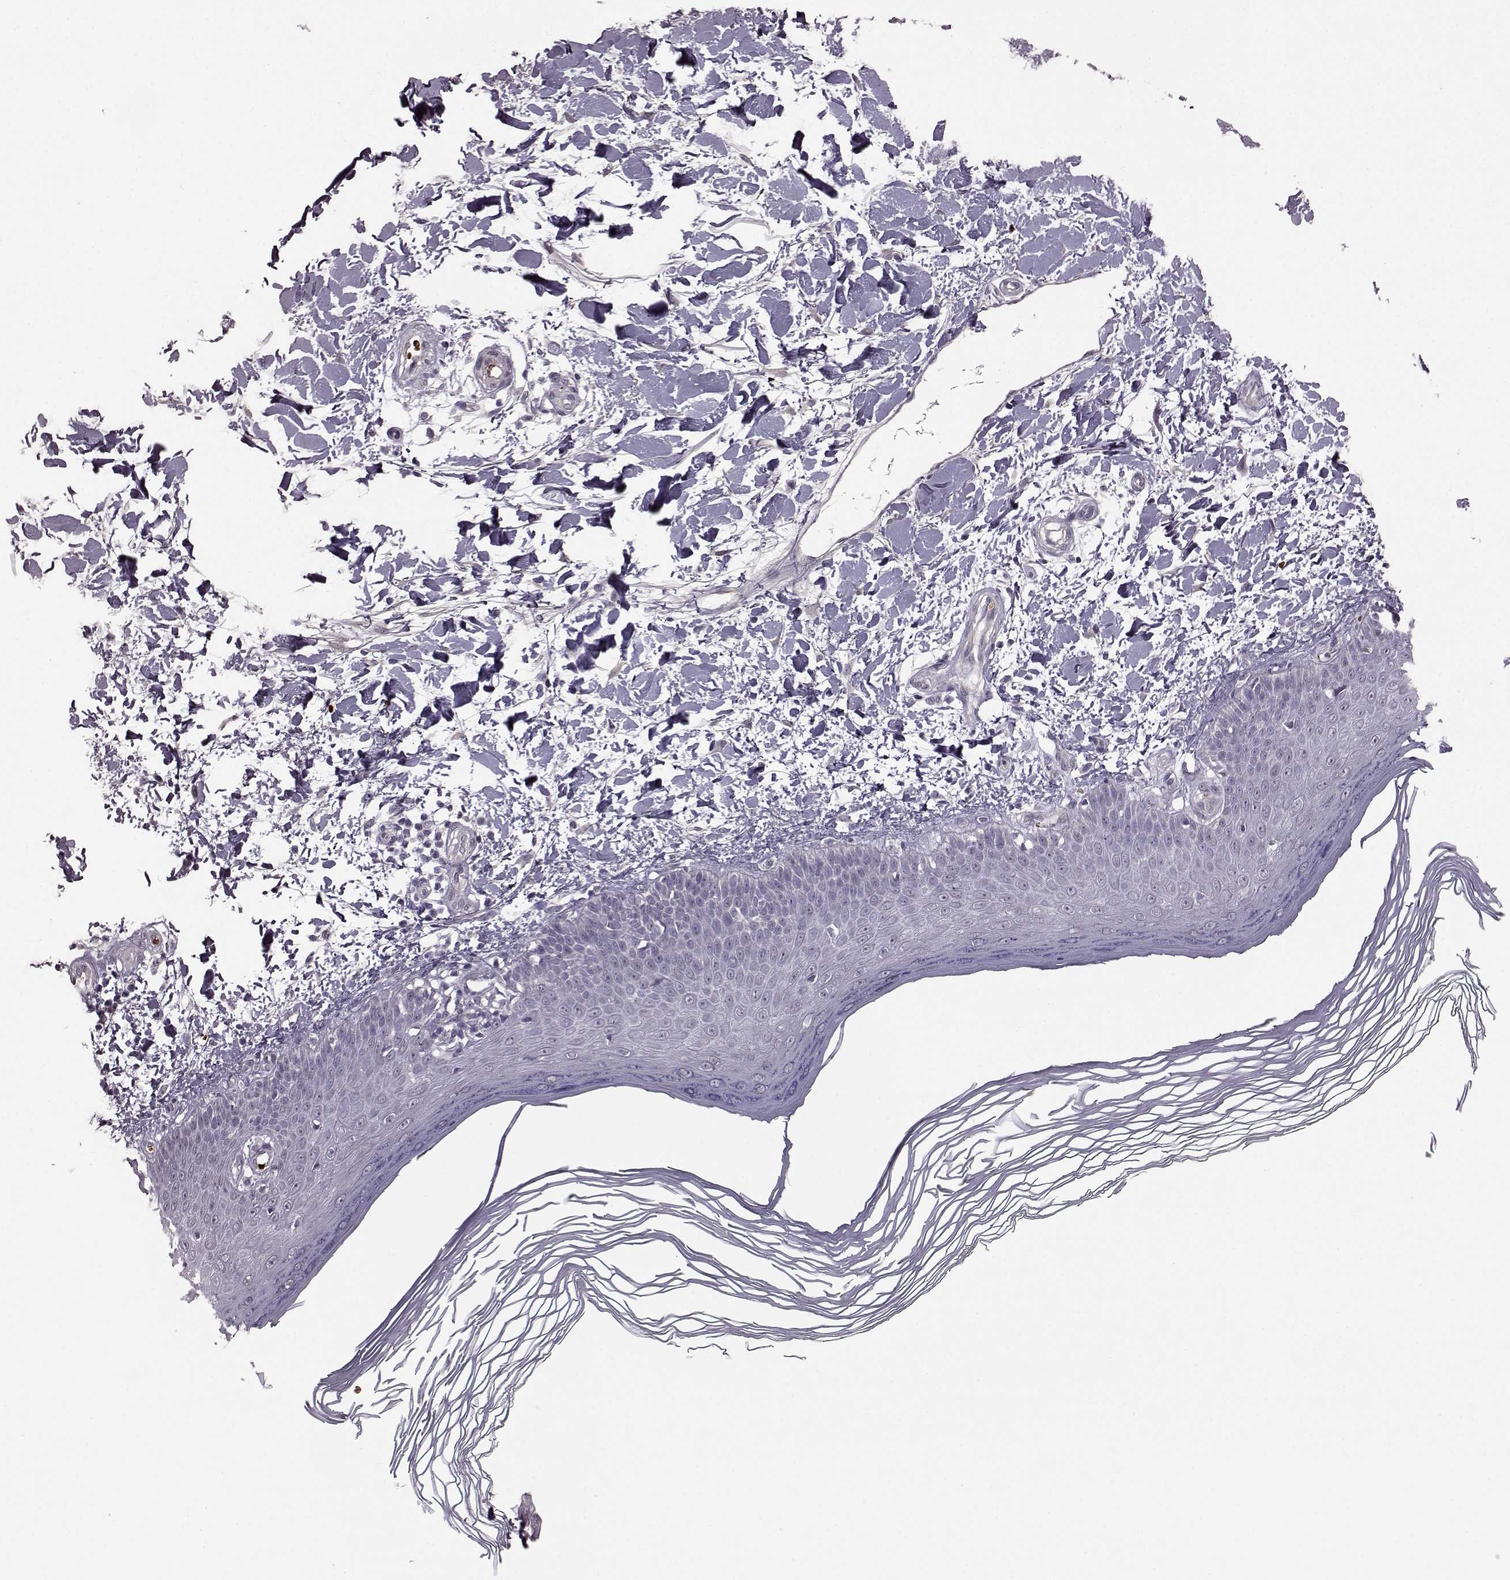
{"staining": {"intensity": "negative", "quantity": "none", "location": "none"}, "tissue": "skin", "cell_type": "Fibroblasts", "image_type": "normal", "snomed": [{"axis": "morphology", "description": "Normal tissue, NOS"}, {"axis": "topography", "description": "Skin"}], "caption": "Immunohistochemistry (IHC) micrograph of normal skin: human skin stained with DAB (3,3'-diaminobenzidine) exhibits no significant protein positivity in fibroblasts. The staining is performed using DAB (3,3'-diaminobenzidine) brown chromogen with nuclei counter-stained in using hematoxylin.", "gene": "PROP1", "patient": {"sex": "female", "age": 62}}